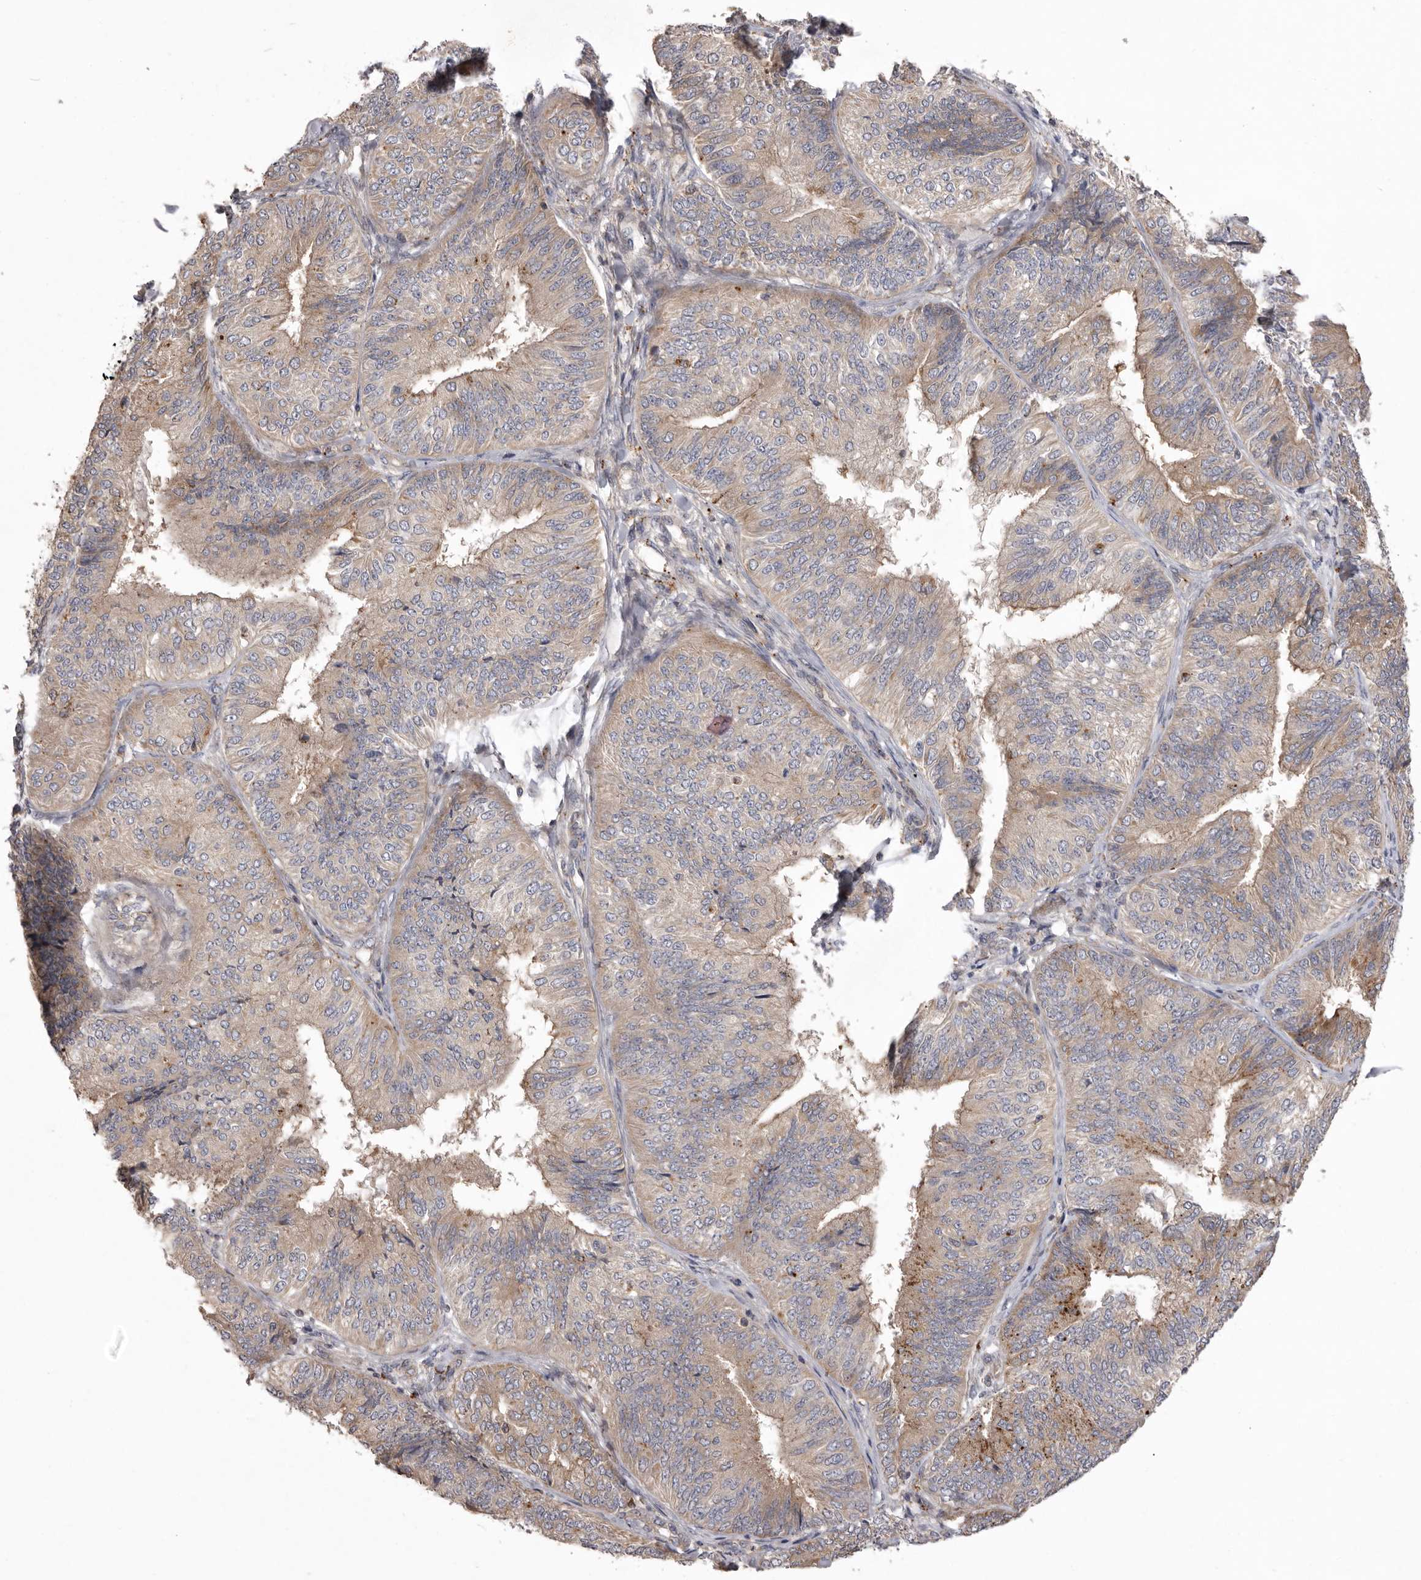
{"staining": {"intensity": "weak", "quantity": "25%-75%", "location": "cytoplasmic/membranous"}, "tissue": "endometrial cancer", "cell_type": "Tumor cells", "image_type": "cancer", "snomed": [{"axis": "morphology", "description": "Adenocarcinoma, NOS"}, {"axis": "topography", "description": "Endometrium"}], "caption": "Immunohistochemistry (IHC) histopathology image of endometrial cancer stained for a protein (brown), which exhibits low levels of weak cytoplasmic/membranous staining in about 25%-75% of tumor cells.", "gene": "WDR47", "patient": {"sex": "female", "age": 58}}